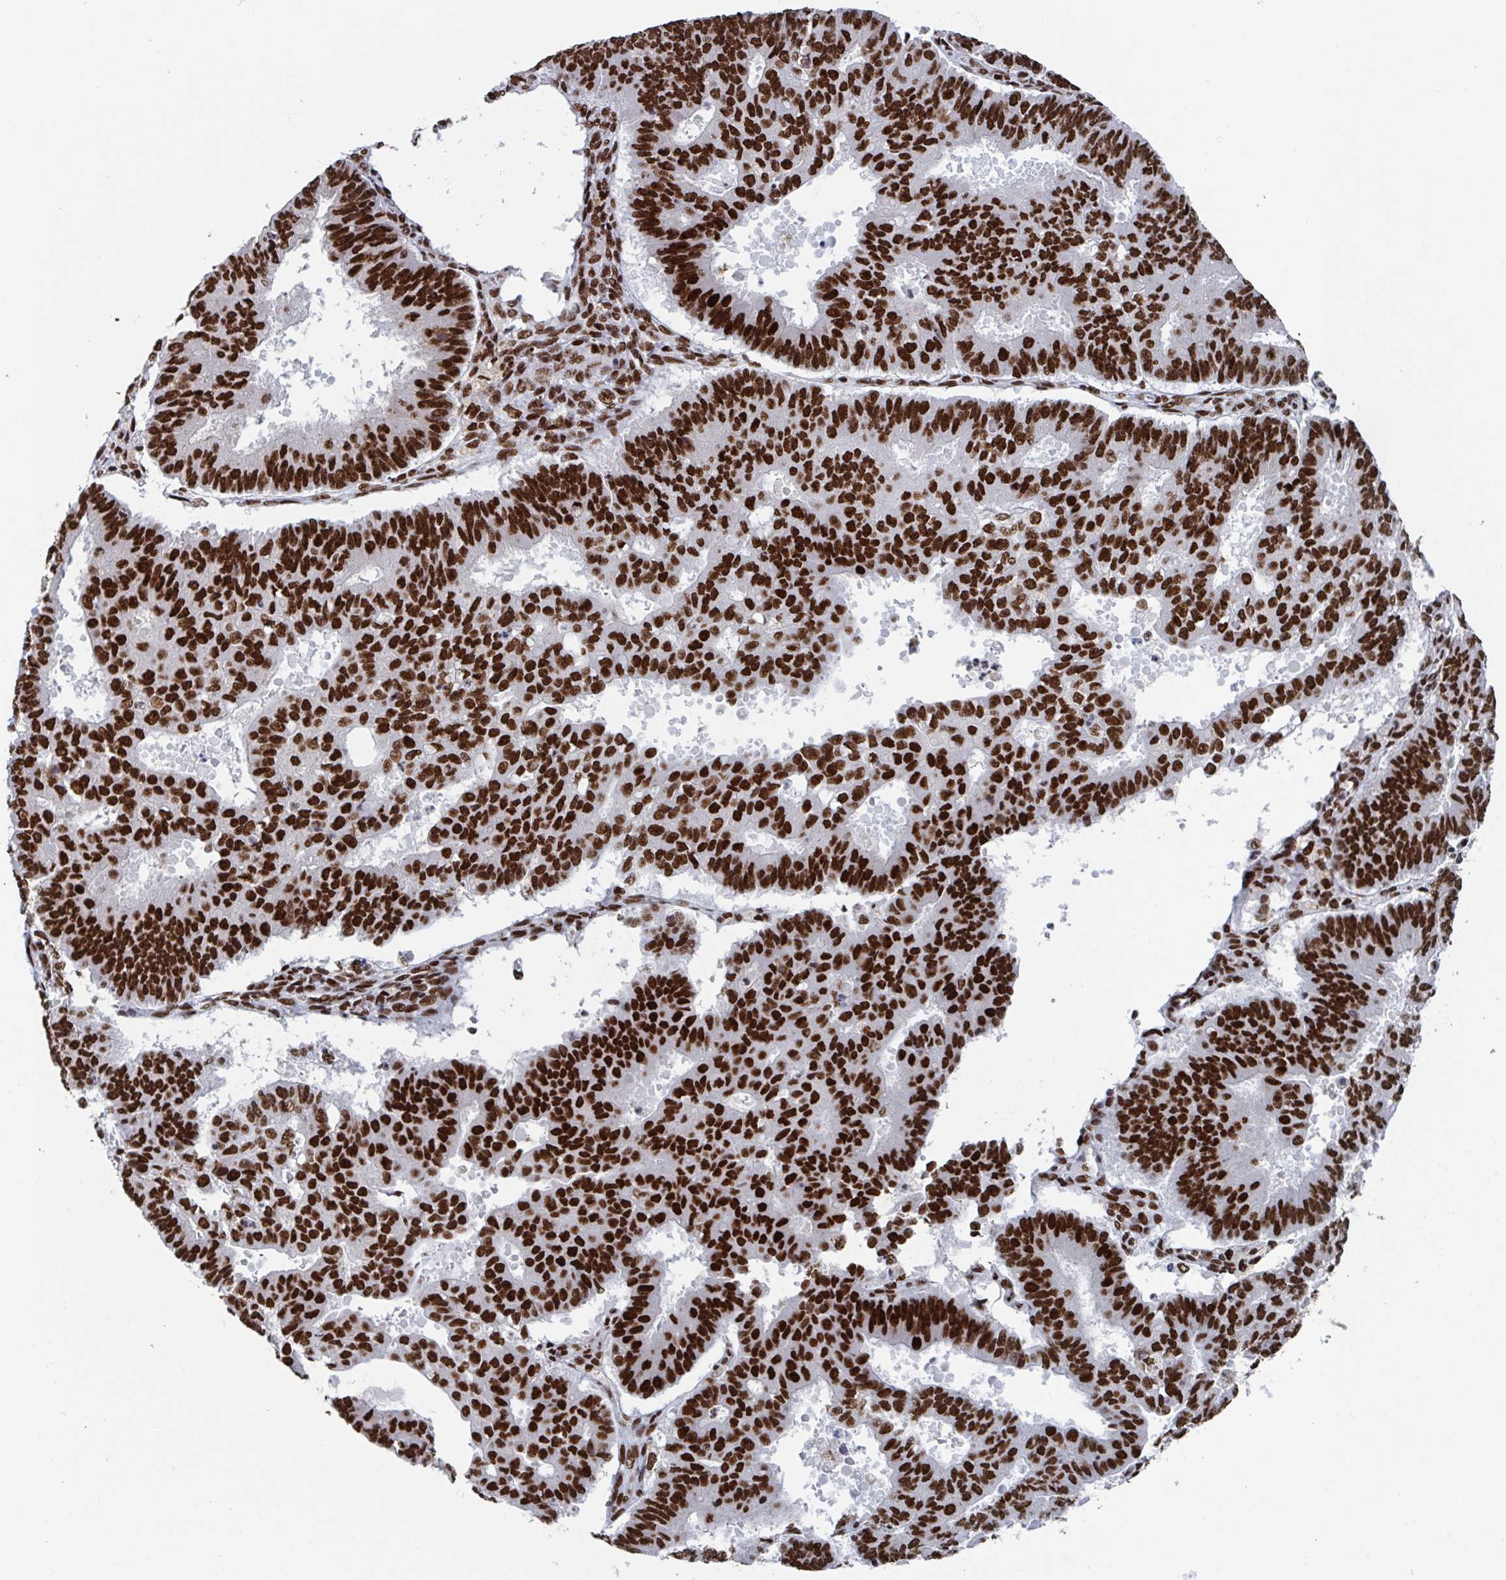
{"staining": {"intensity": "strong", "quantity": ">75%", "location": "nuclear"}, "tissue": "ovarian cancer", "cell_type": "Tumor cells", "image_type": "cancer", "snomed": [{"axis": "morphology", "description": "Carcinoma, endometroid"}, {"axis": "topography", "description": "Appendix"}, {"axis": "topography", "description": "Ovary"}], "caption": "Tumor cells display strong nuclear positivity in about >75% of cells in ovarian cancer (endometroid carcinoma). (IHC, brightfield microscopy, high magnification).", "gene": "ZNF607", "patient": {"sex": "female", "age": 42}}